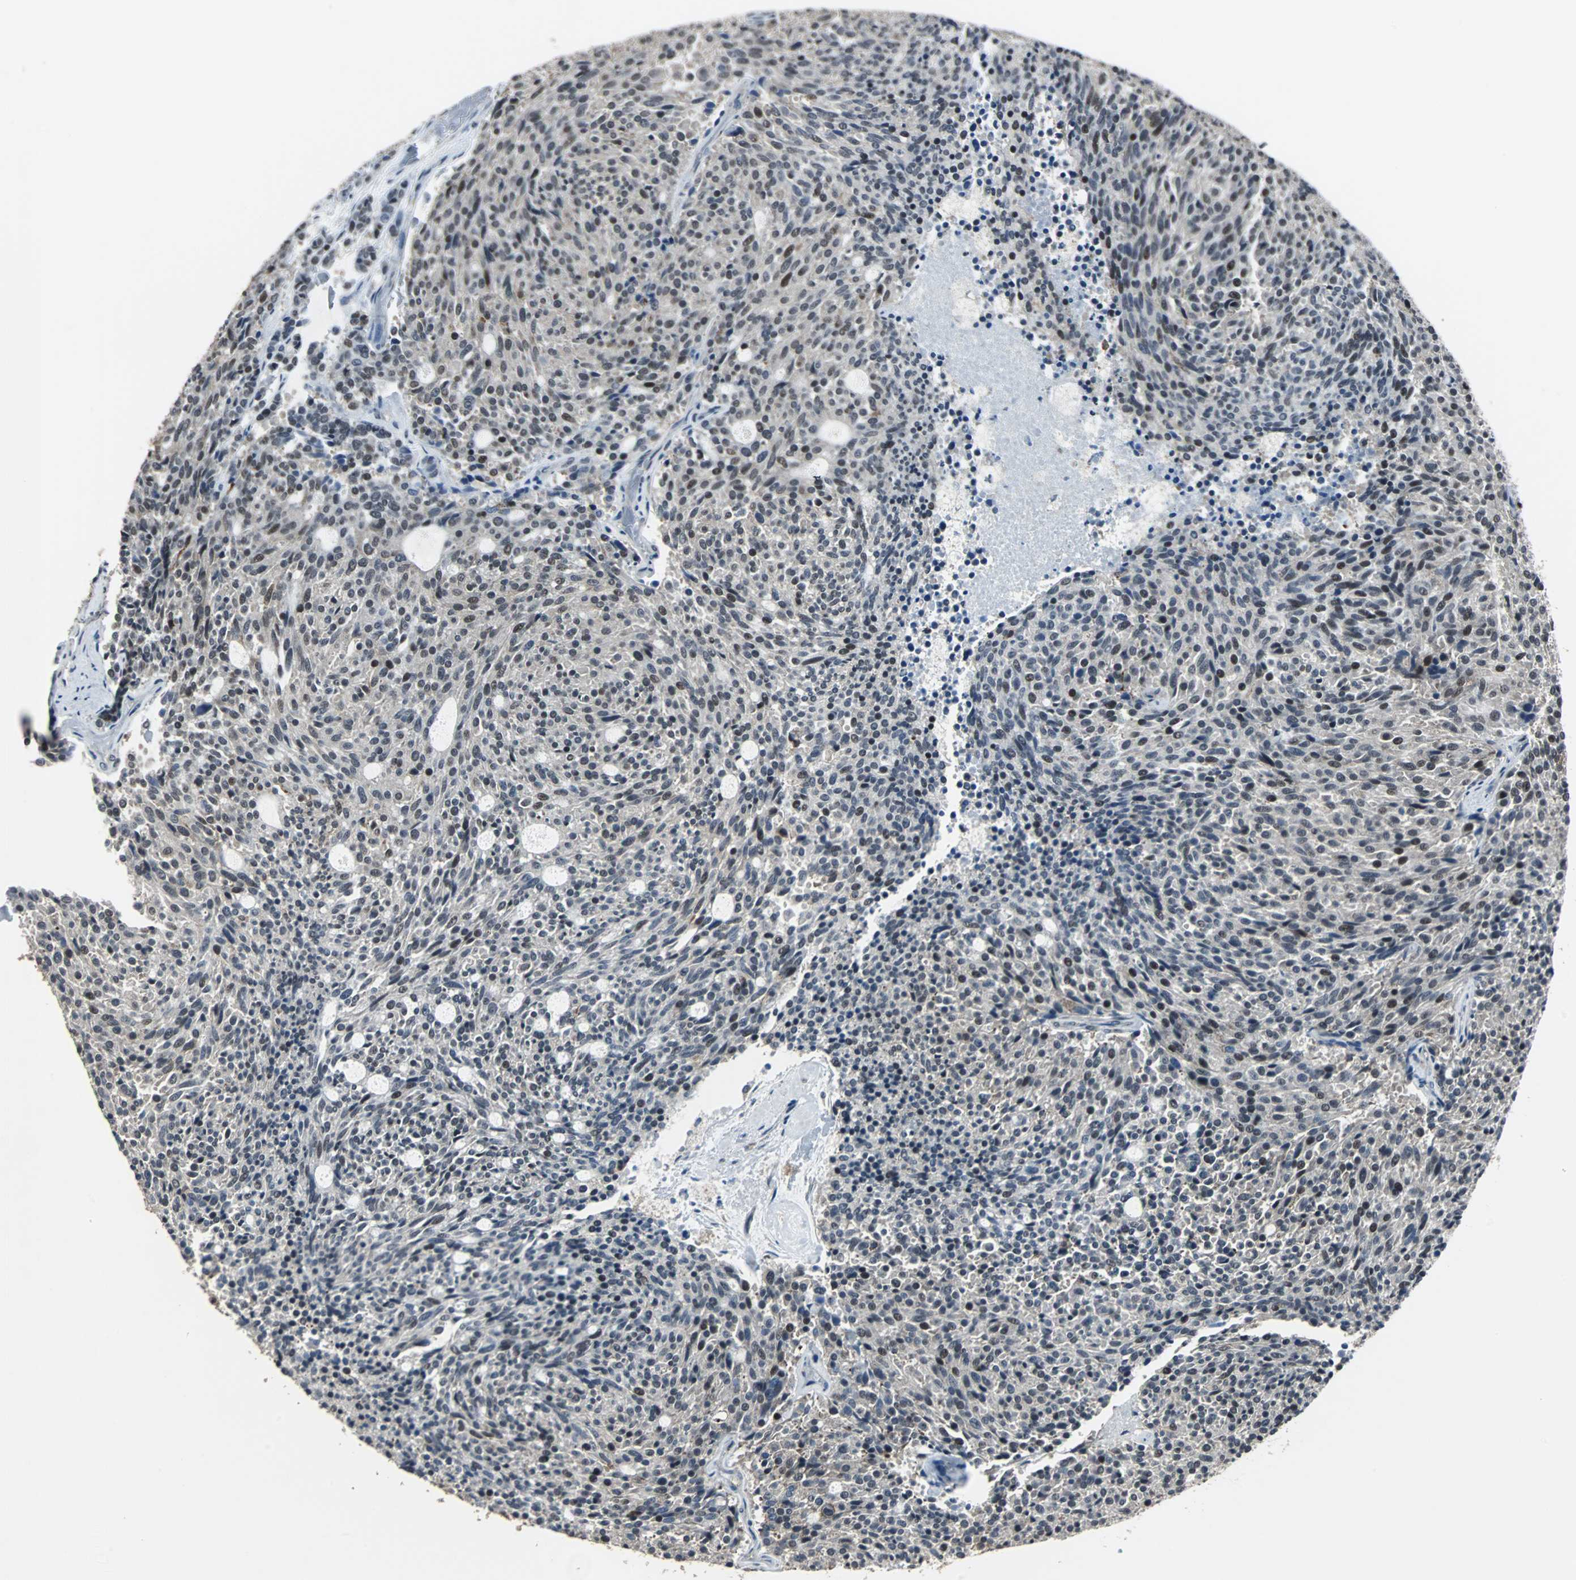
{"staining": {"intensity": "moderate", "quantity": "25%-75%", "location": "nuclear"}, "tissue": "carcinoid", "cell_type": "Tumor cells", "image_type": "cancer", "snomed": [{"axis": "morphology", "description": "Carcinoid, malignant, NOS"}, {"axis": "topography", "description": "Pancreas"}], "caption": "Human carcinoid (malignant) stained with a protein marker demonstrates moderate staining in tumor cells.", "gene": "MKX", "patient": {"sex": "female", "age": 54}}